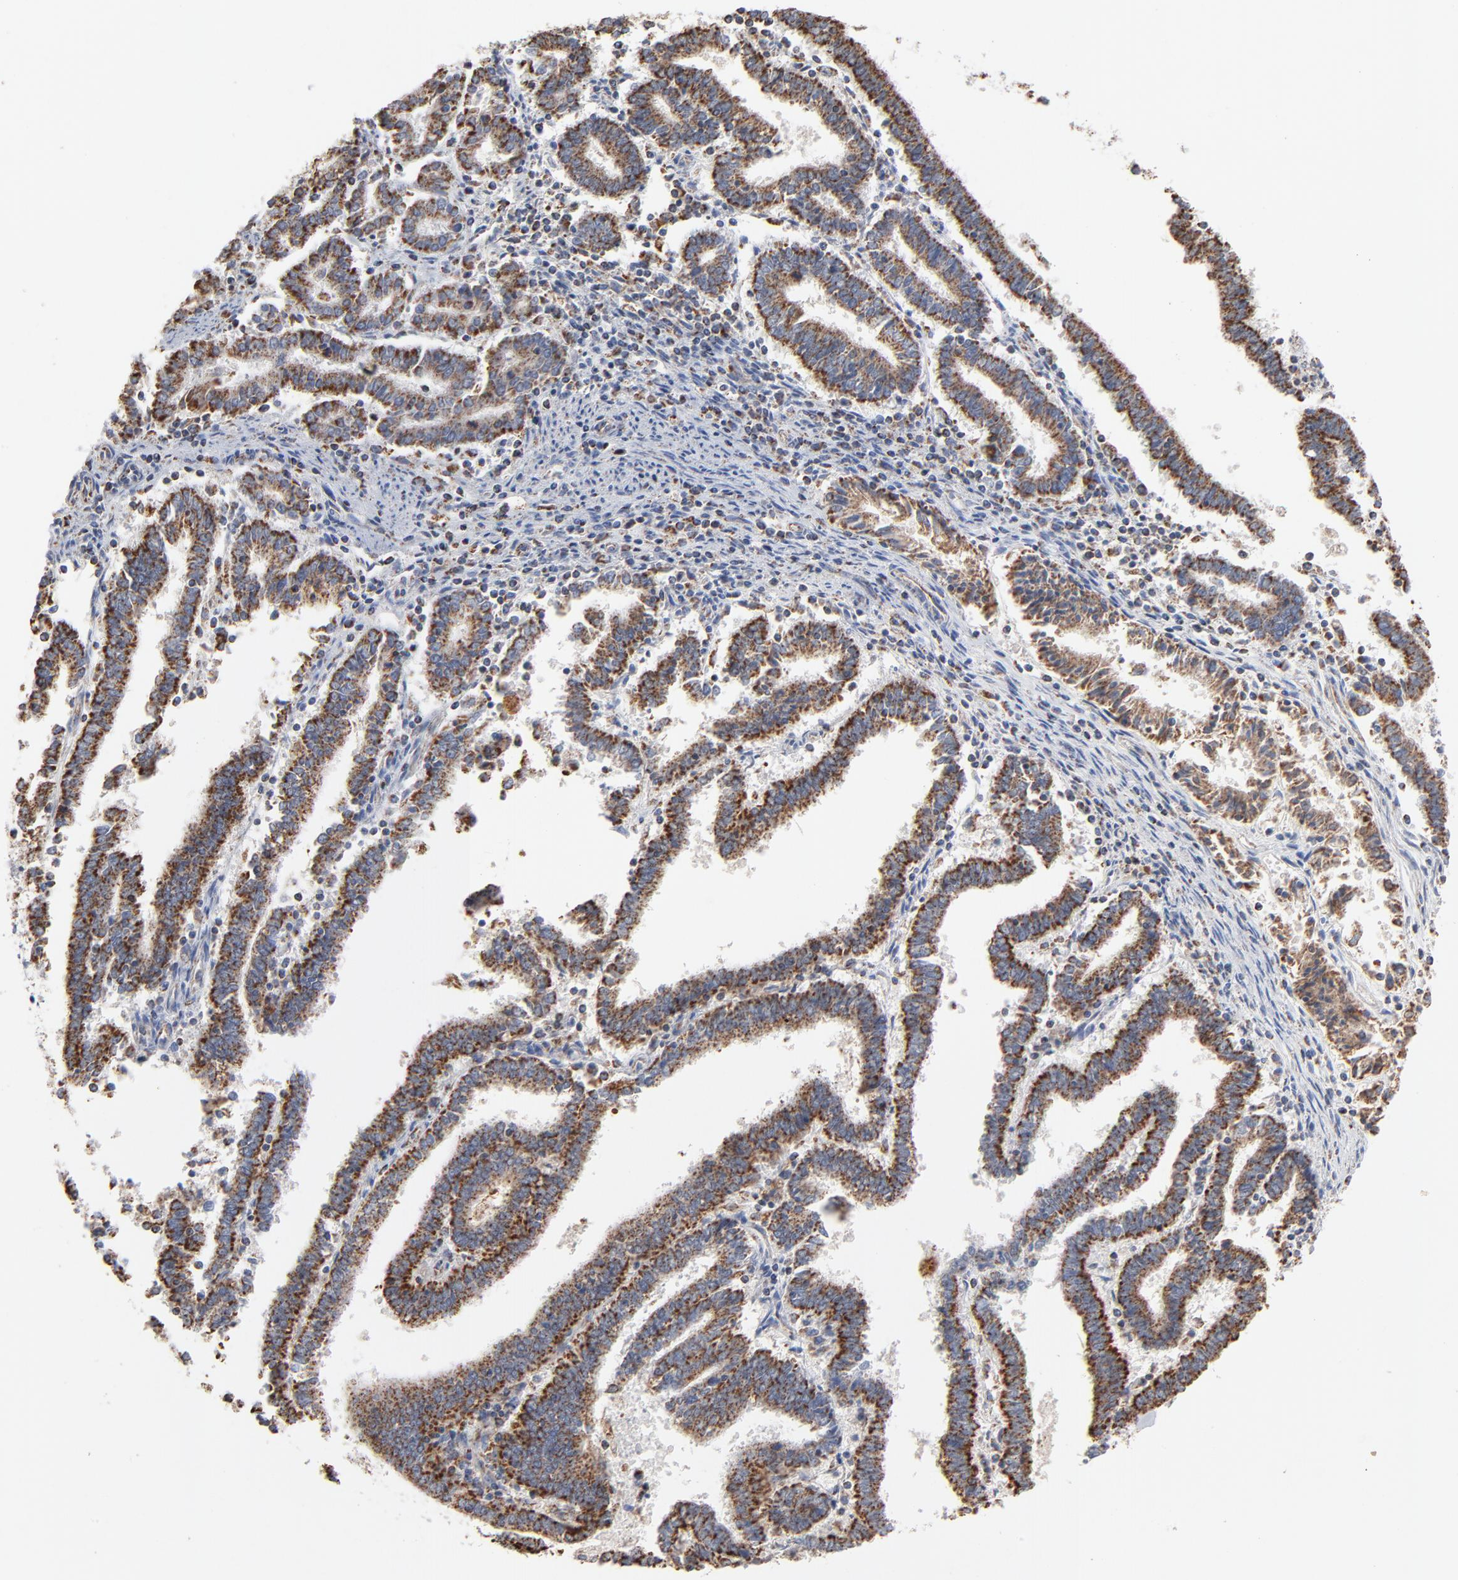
{"staining": {"intensity": "strong", "quantity": ">75%", "location": "cytoplasmic/membranous"}, "tissue": "endometrial cancer", "cell_type": "Tumor cells", "image_type": "cancer", "snomed": [{"axis": "morphology", "description": "Adenocarcinoma, NOS"}, {"axis": "topography", "description": "Uterus"}], "caption": "The photomicrograph reveals staining of endometrial cancer, revealing strong cytoplasmic/membranous protein expression (brown color) within tumor cells.", "gene": "UQCRC1", "patient": {"sex": "female", "age": 83}}